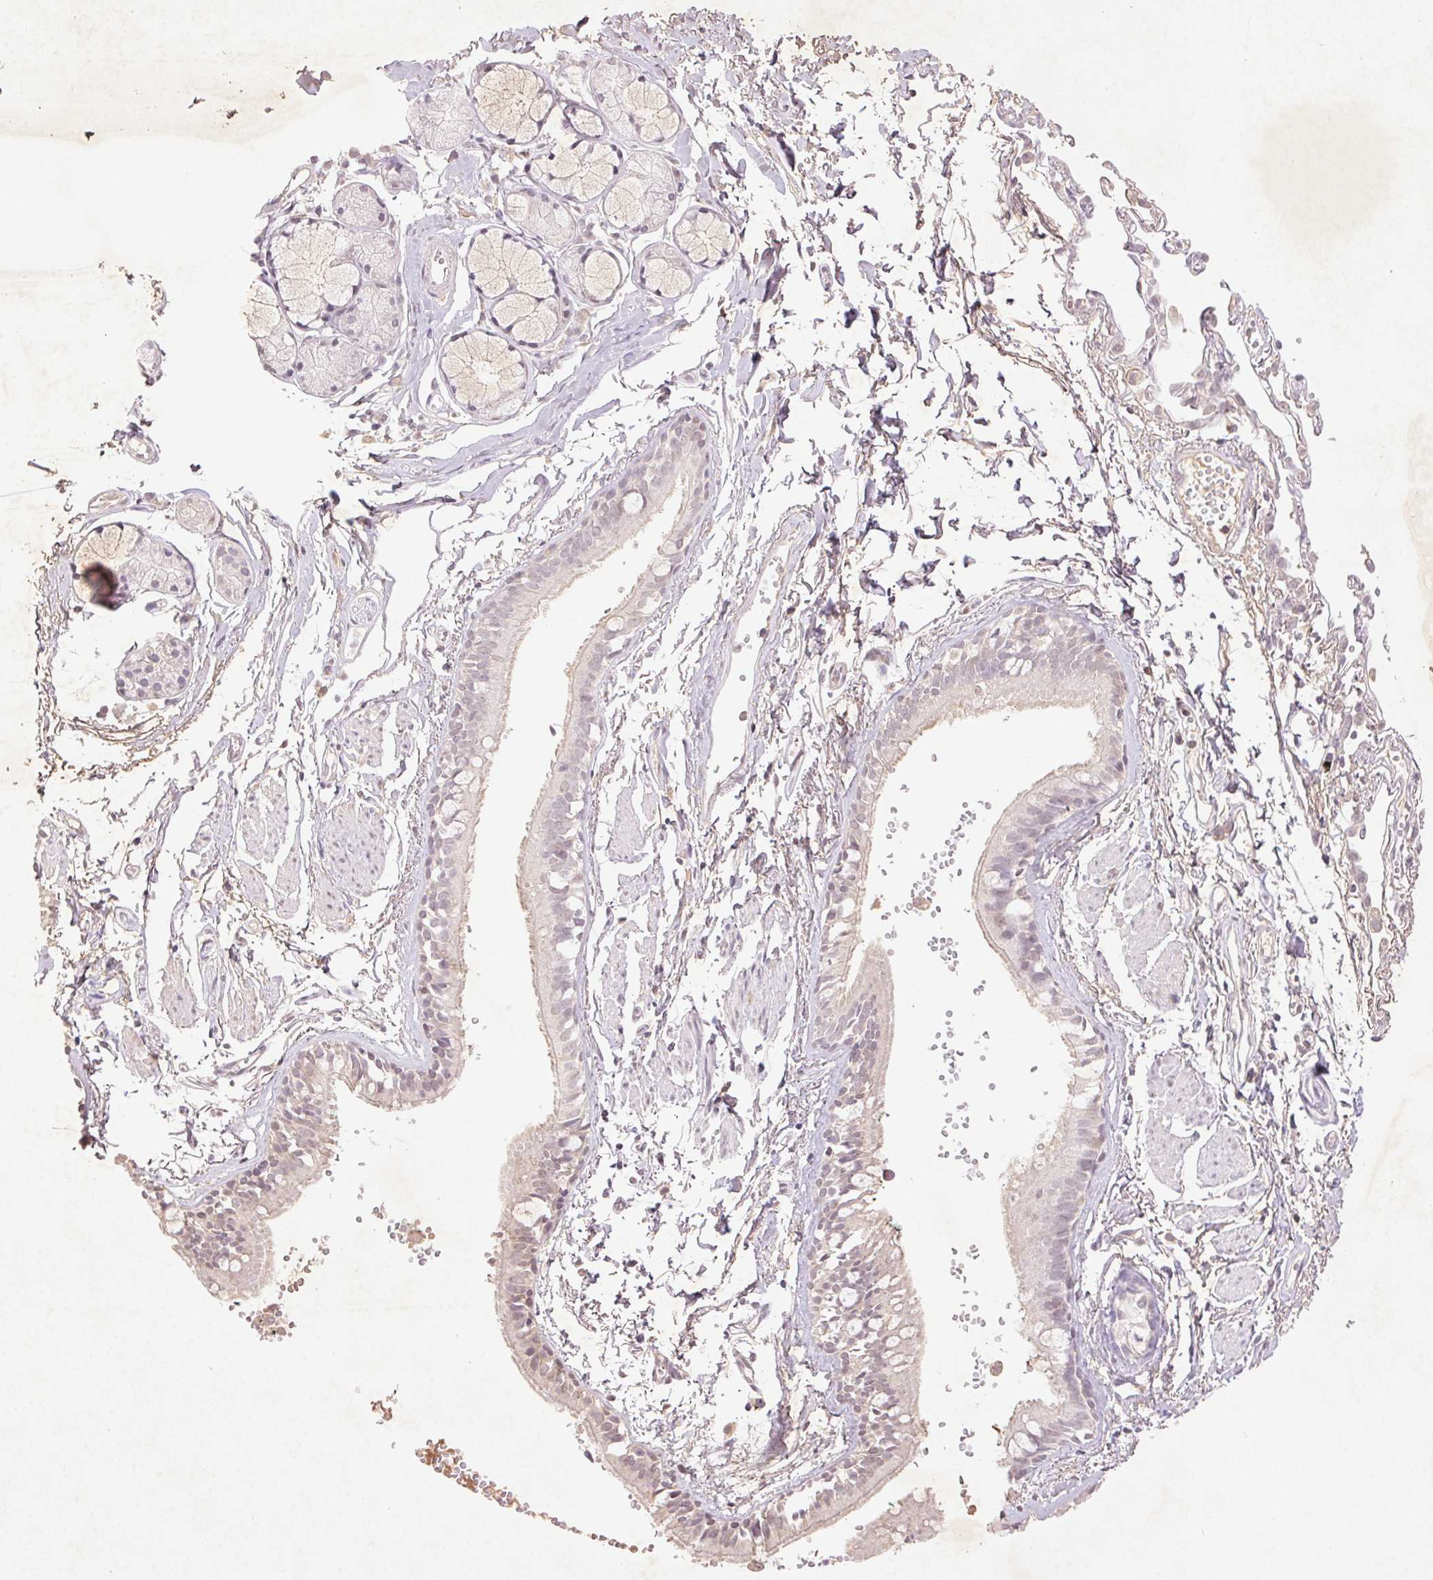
{"staining": {"intensity": "weak", "quantity": "<25%", "location": "cytoplasmic/membranous"}, "tissue": "bronchus", "cell_type": "Respiratory epithelial cells", "image_type": "normal", "snomed": [{"axis": "morphology", "description": "Normal tissue, NOS"}, {"axis": "topography", "description": "Cartilage tissue"}, {"axis": "topography", "description": "Bronchus"}], "caption": "The immunohistochemistry histopathology image has no significant expression in respiratory epithelial cells of bronchus. (Stains: DAB IHC with hematoxylin counter stain, Microscopy: brightfield microscopy at high magnification).", "gene": "FAM168B", "patient": {"sex": "female", "age": 59}}